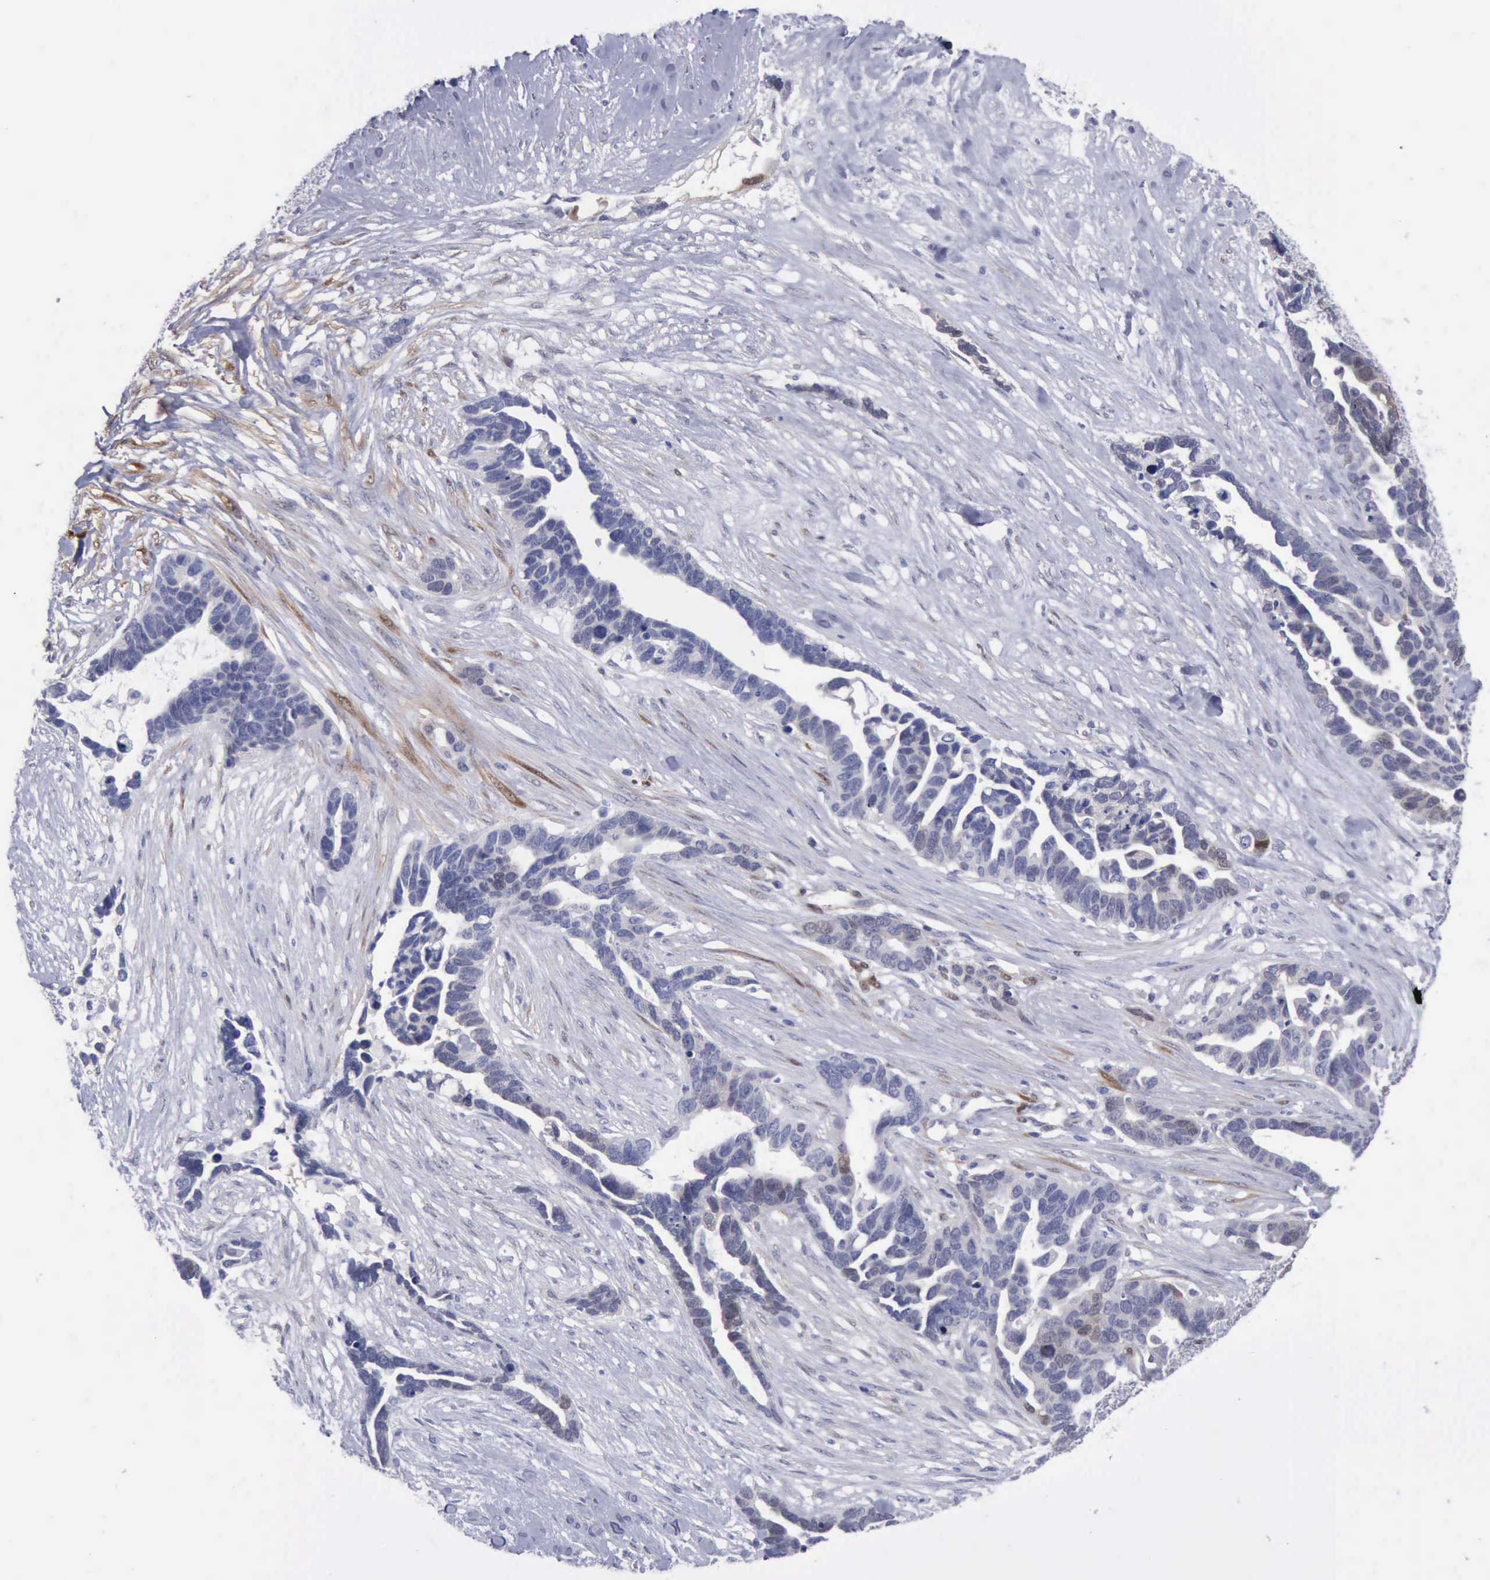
{"staining": {"intensity": "negative", "quantity": "none", "location": "none"}, "tissue": "ovarian cancer", "cell_type": "Tumor cells", "image_type": "cancer", "snomed": [{"axis": "morphology", "description": "Cystadenocarcinoma, serous, NOS"}, {"axis": "topography", "description": "Ovary"}], "caption": "A high-resolution micrograph shows immunohistochemistry staining of ovarian serous cystadenocarcinoma, which demonstrates no significant positivity in tumor cells.", "gene": "FHL1", "patient": {"sex": "female", "age": 54}}